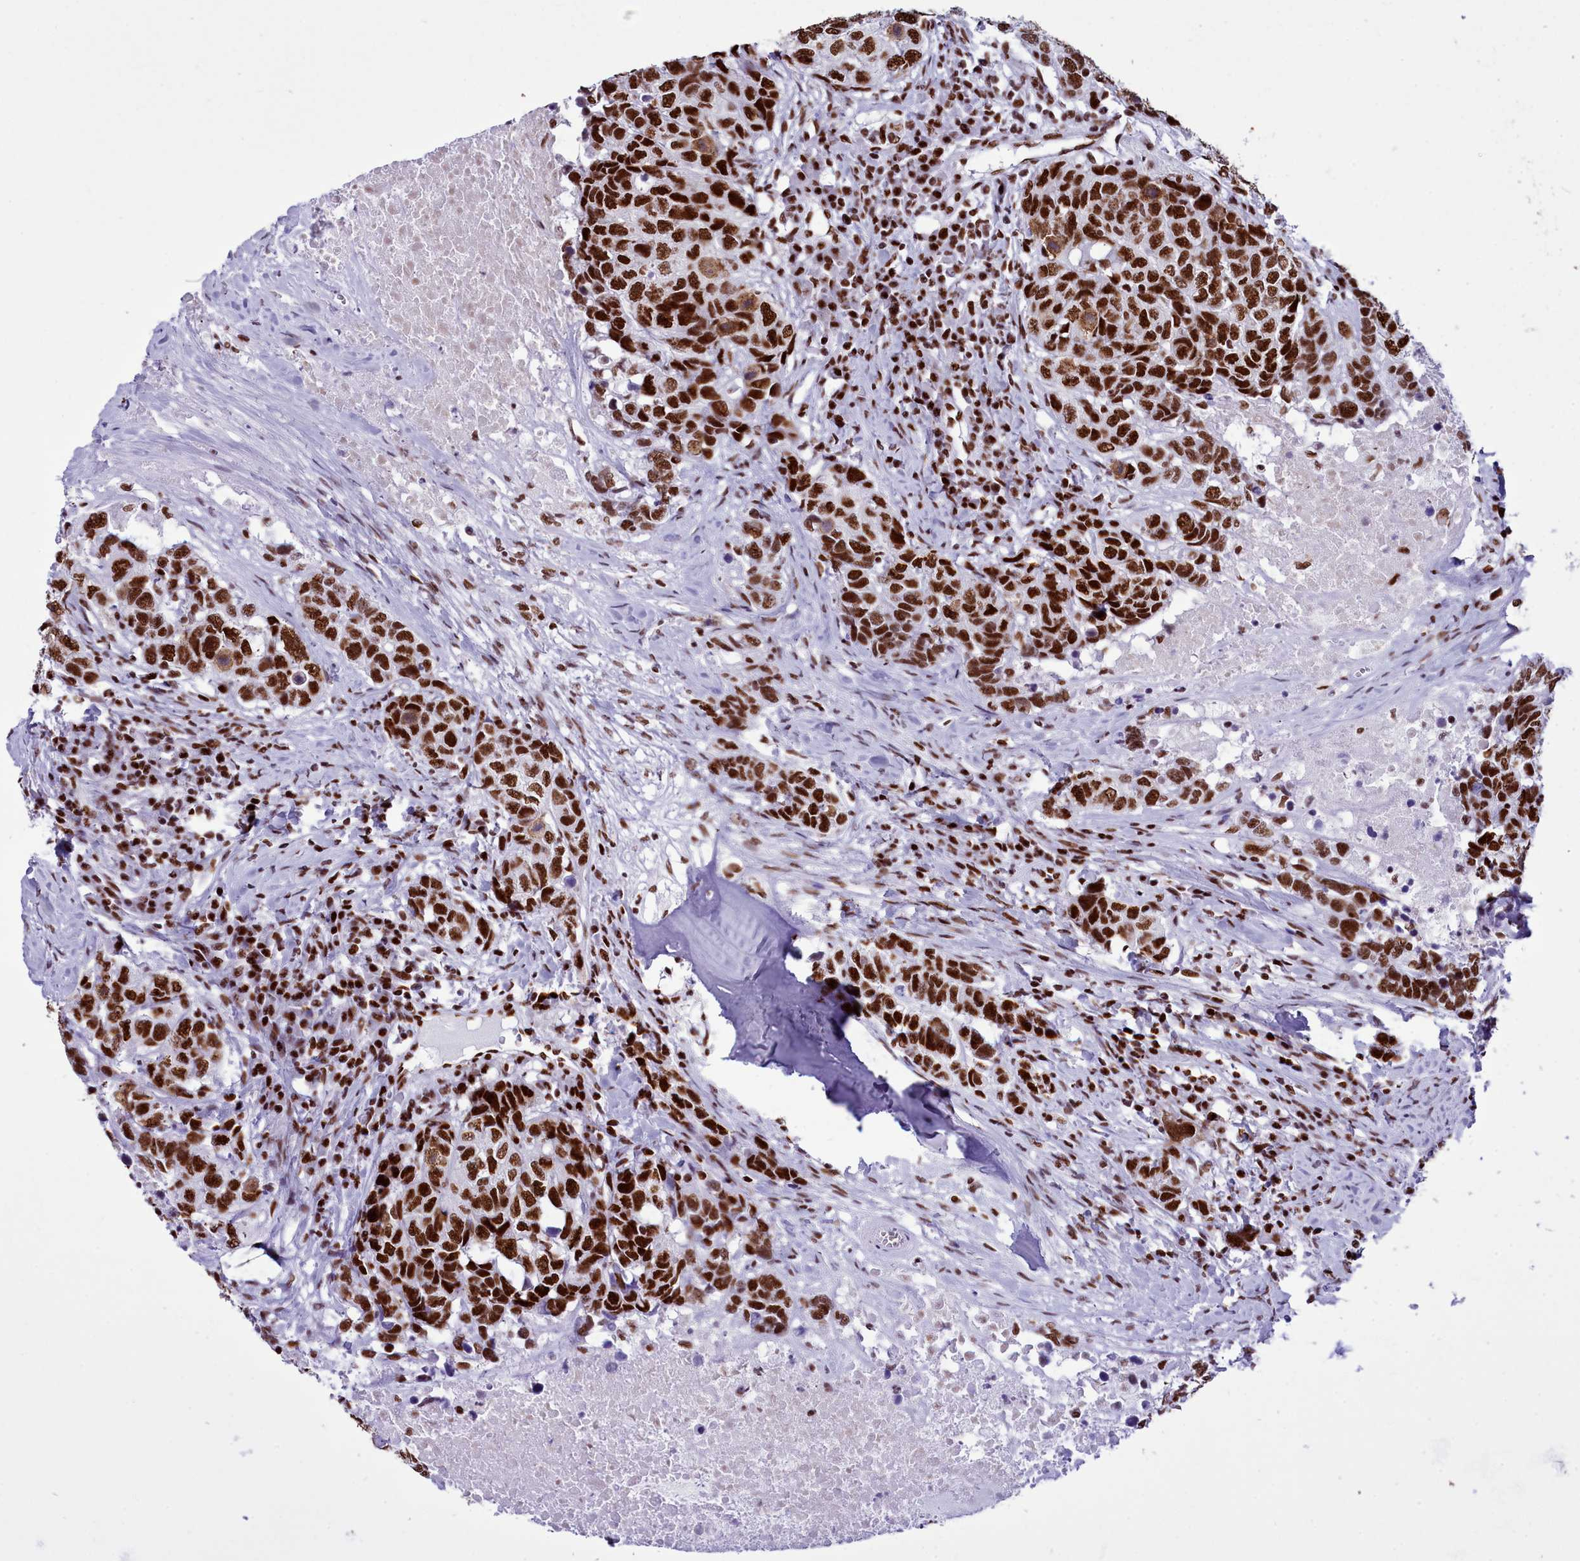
{"staining": {"intensity": "strong", "quantity": ">75%", "location": "nuclear"}, "tissue": "head and neck cancer", "cell_type": "Tumor cells", "image_type": "cancer", "snomed": [{"axis": "morphology", "description": "Squamous cell carcinoma, NOS"}, {"axis": "topography", "description": "Head-Neck"}], "caption": "Human squamous cell carcinoma (head and neck) stained with a brown dye displays strong nuclear positive staining in about >75% of tumor cells.", "gene": "RALY", "patient": {"sex": "male", "age": 66}}